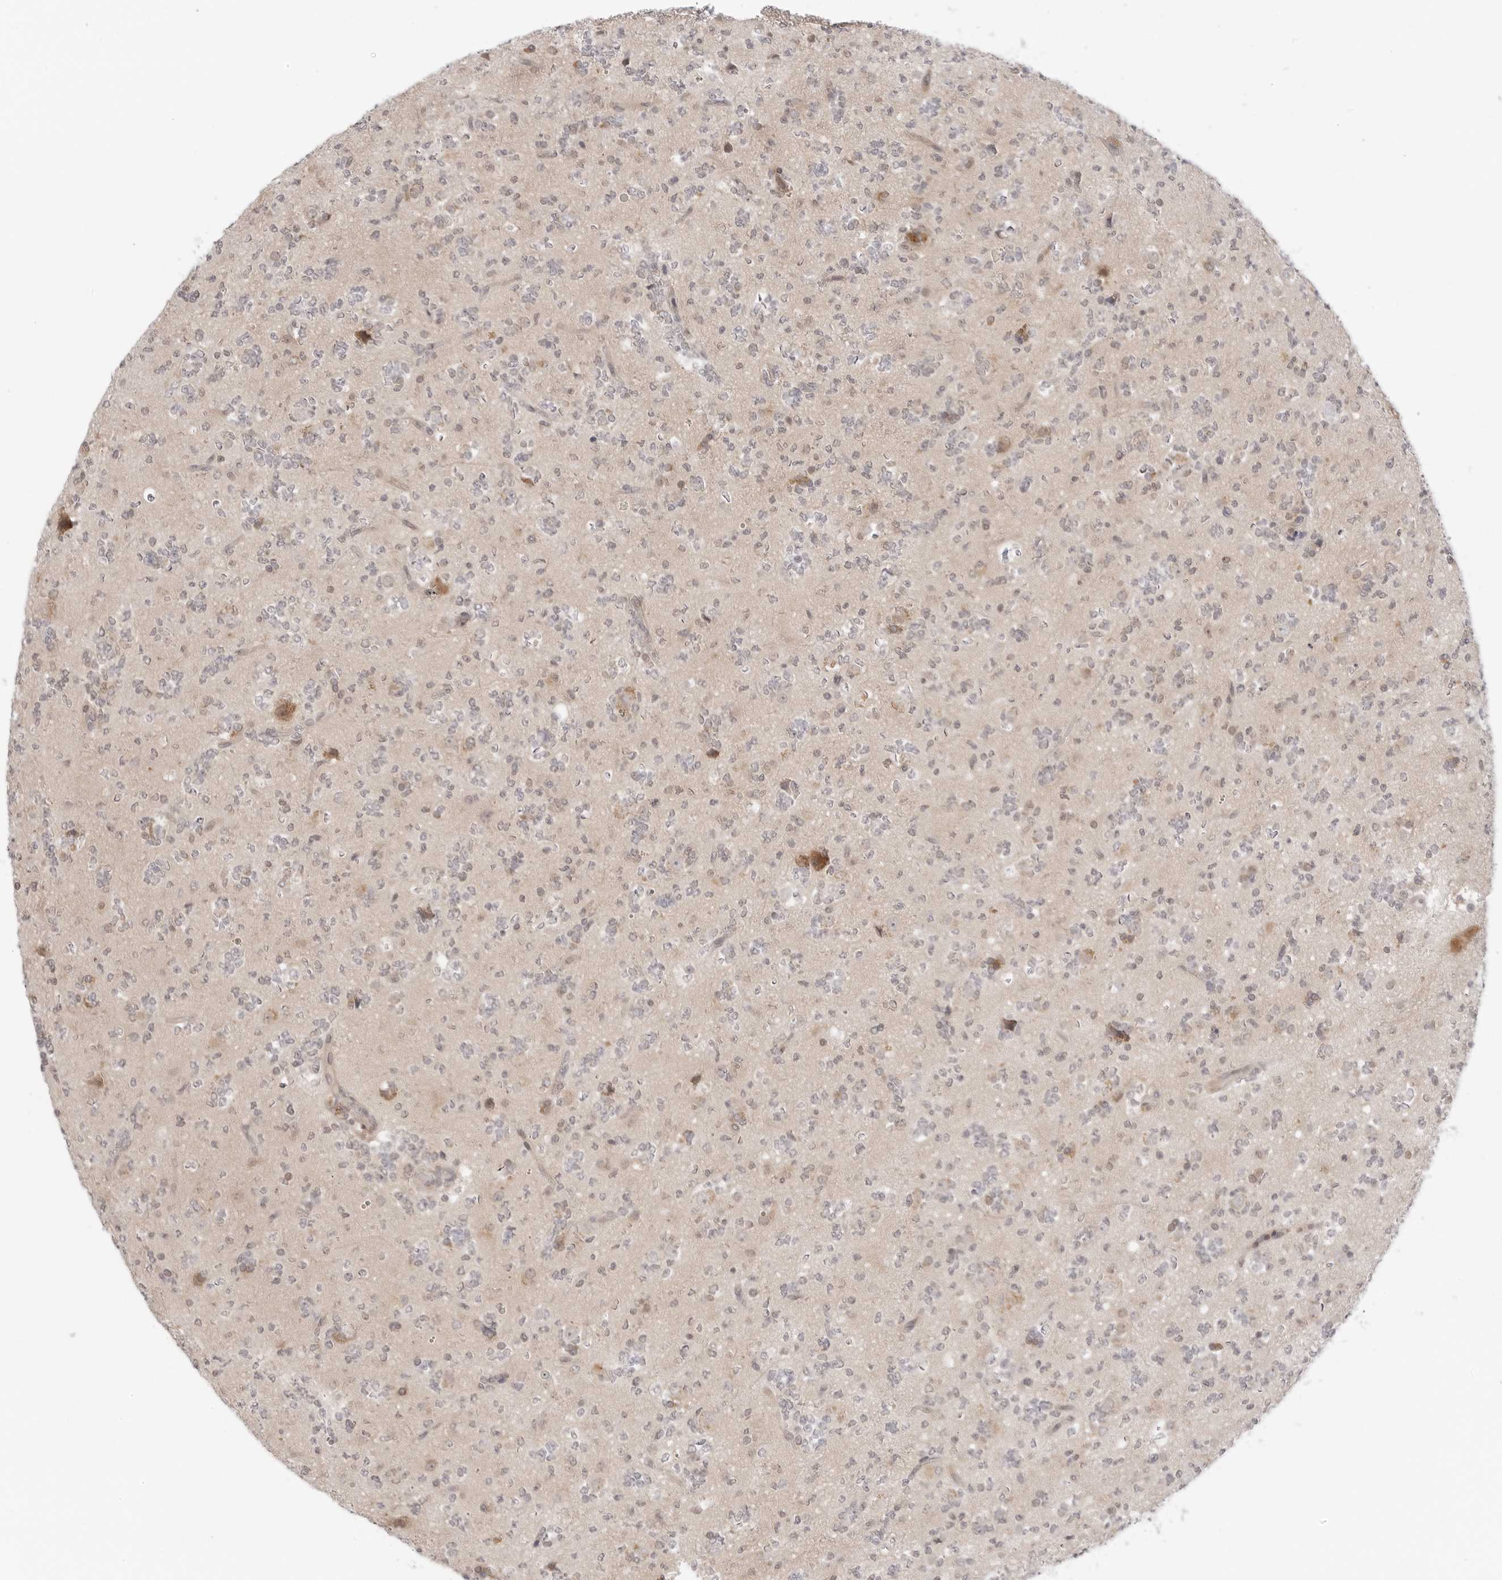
{"staining": {"intensity": "negative", "quantity": "none", "location": "none"}, "tissue": "glioma", "cell_type": "Tumor cells", "image_type": "cancer", "snomed": [{"axis": "morphology", "description": "Glioma, malignant, High grade"}, {"axis": "topography", "description": "Brain"}], "caption": "IHC photomicrograph of neoplastic tissue: malignant high-grade glioma stained with DAB (3,3'-diaminobenzidine) shows no significant protein expression in tumor cells.", "gene": "NUDC", "patient": {"sex": "female", "age": 62}}